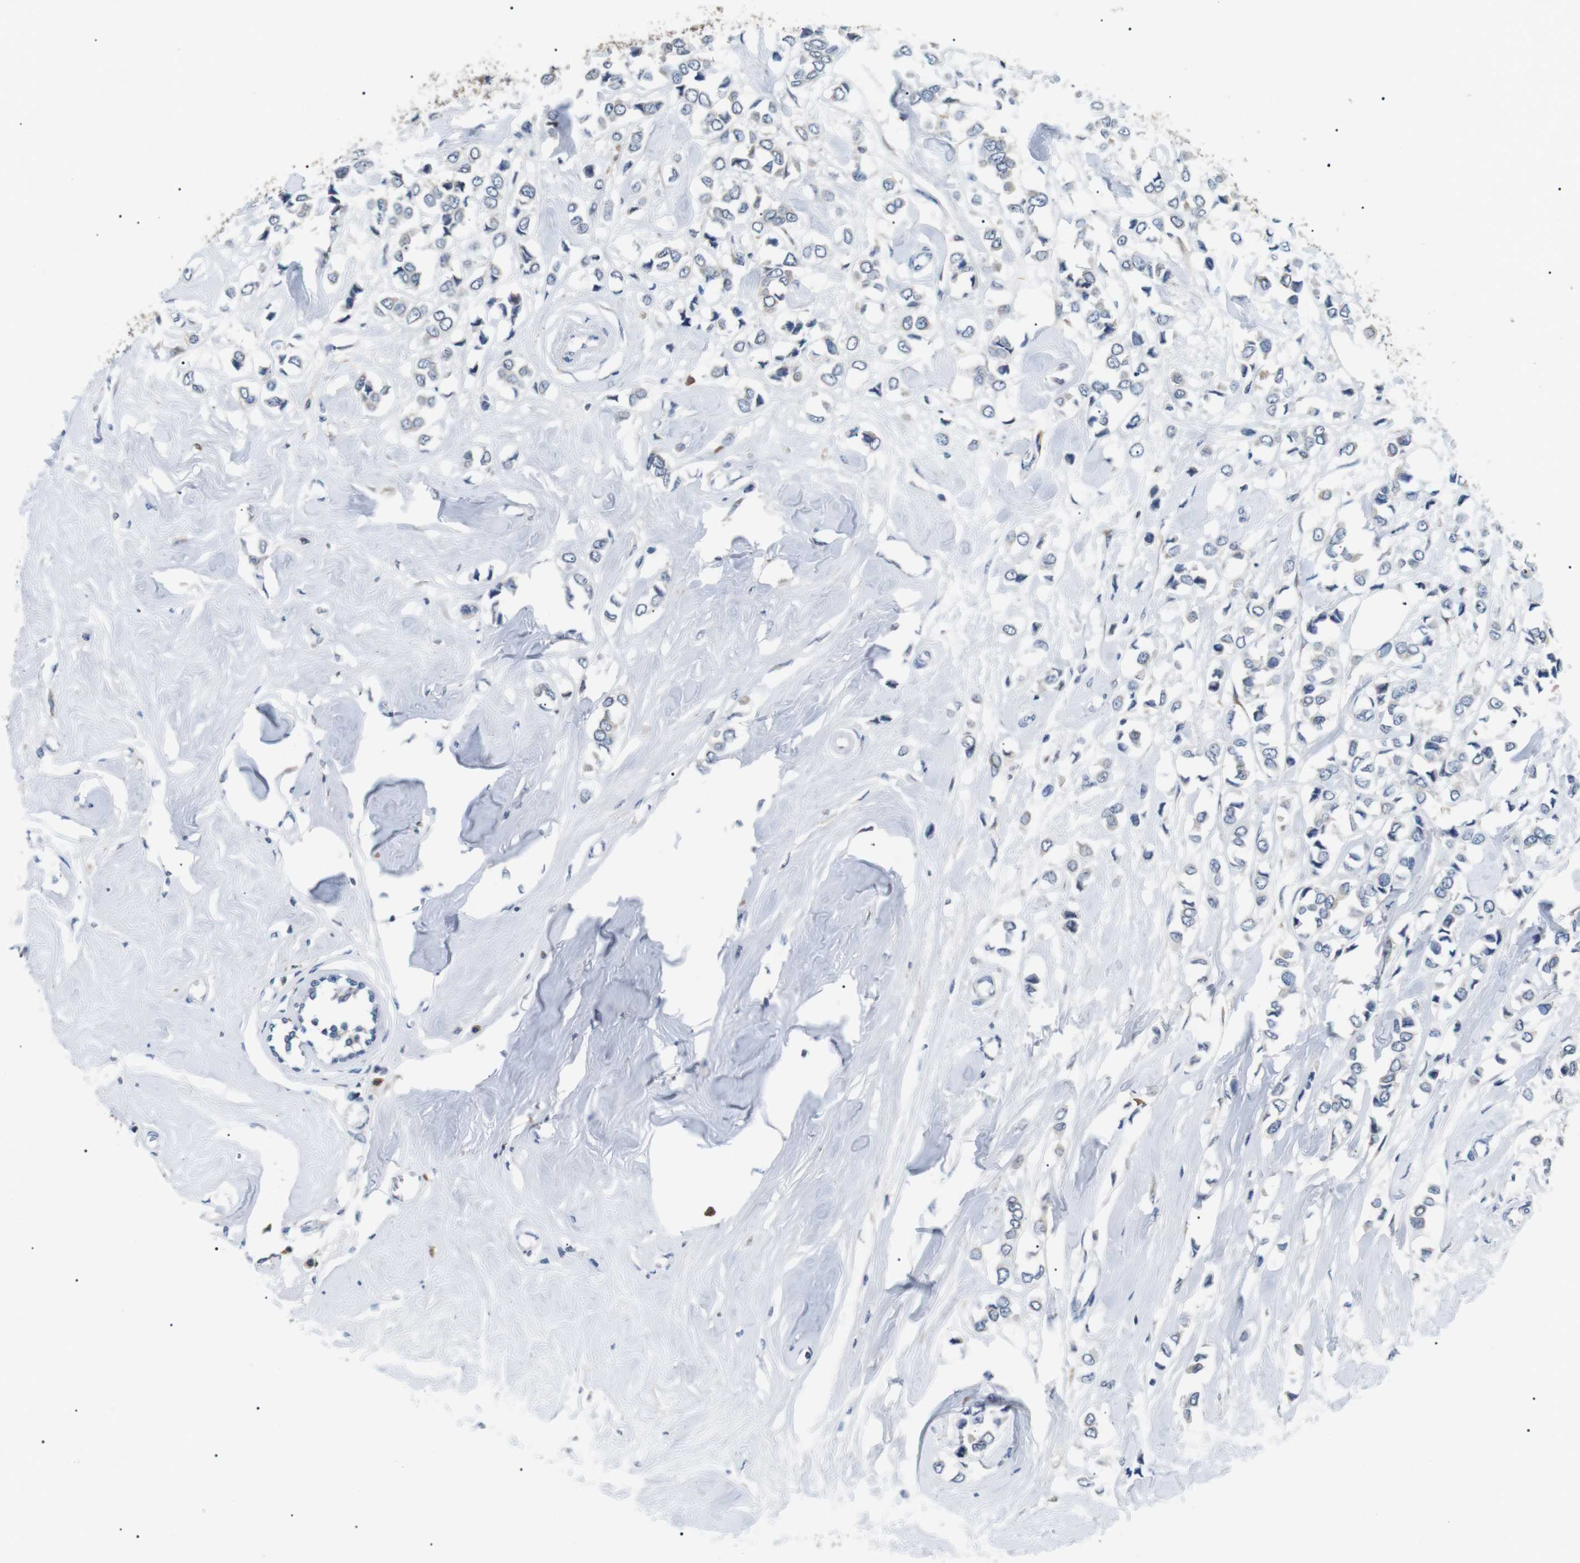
{"staining": {"intensity": "negative", "quantity": "none", "location": "none"}, "tissue": "breast cancer", "cell_type": "Tumor cells", "image_type": "cancer", "snomed": [{"axis": "morphology", "description": "Lobular carcinoma"}, {"axis": "topography", "description": "Breast"}], "caption": "Immunohistochemistry (IHC) image of breast lobular carcinoma stained for a protein (brown), which shows no expression in tumor cells. (Brightfield microscopy of DAB (3,3'-diaminobenzidine) immunohistochemistry at high magnification).", "gene": "RAB9A", "patient": {"sex": "female", "age": 51}}